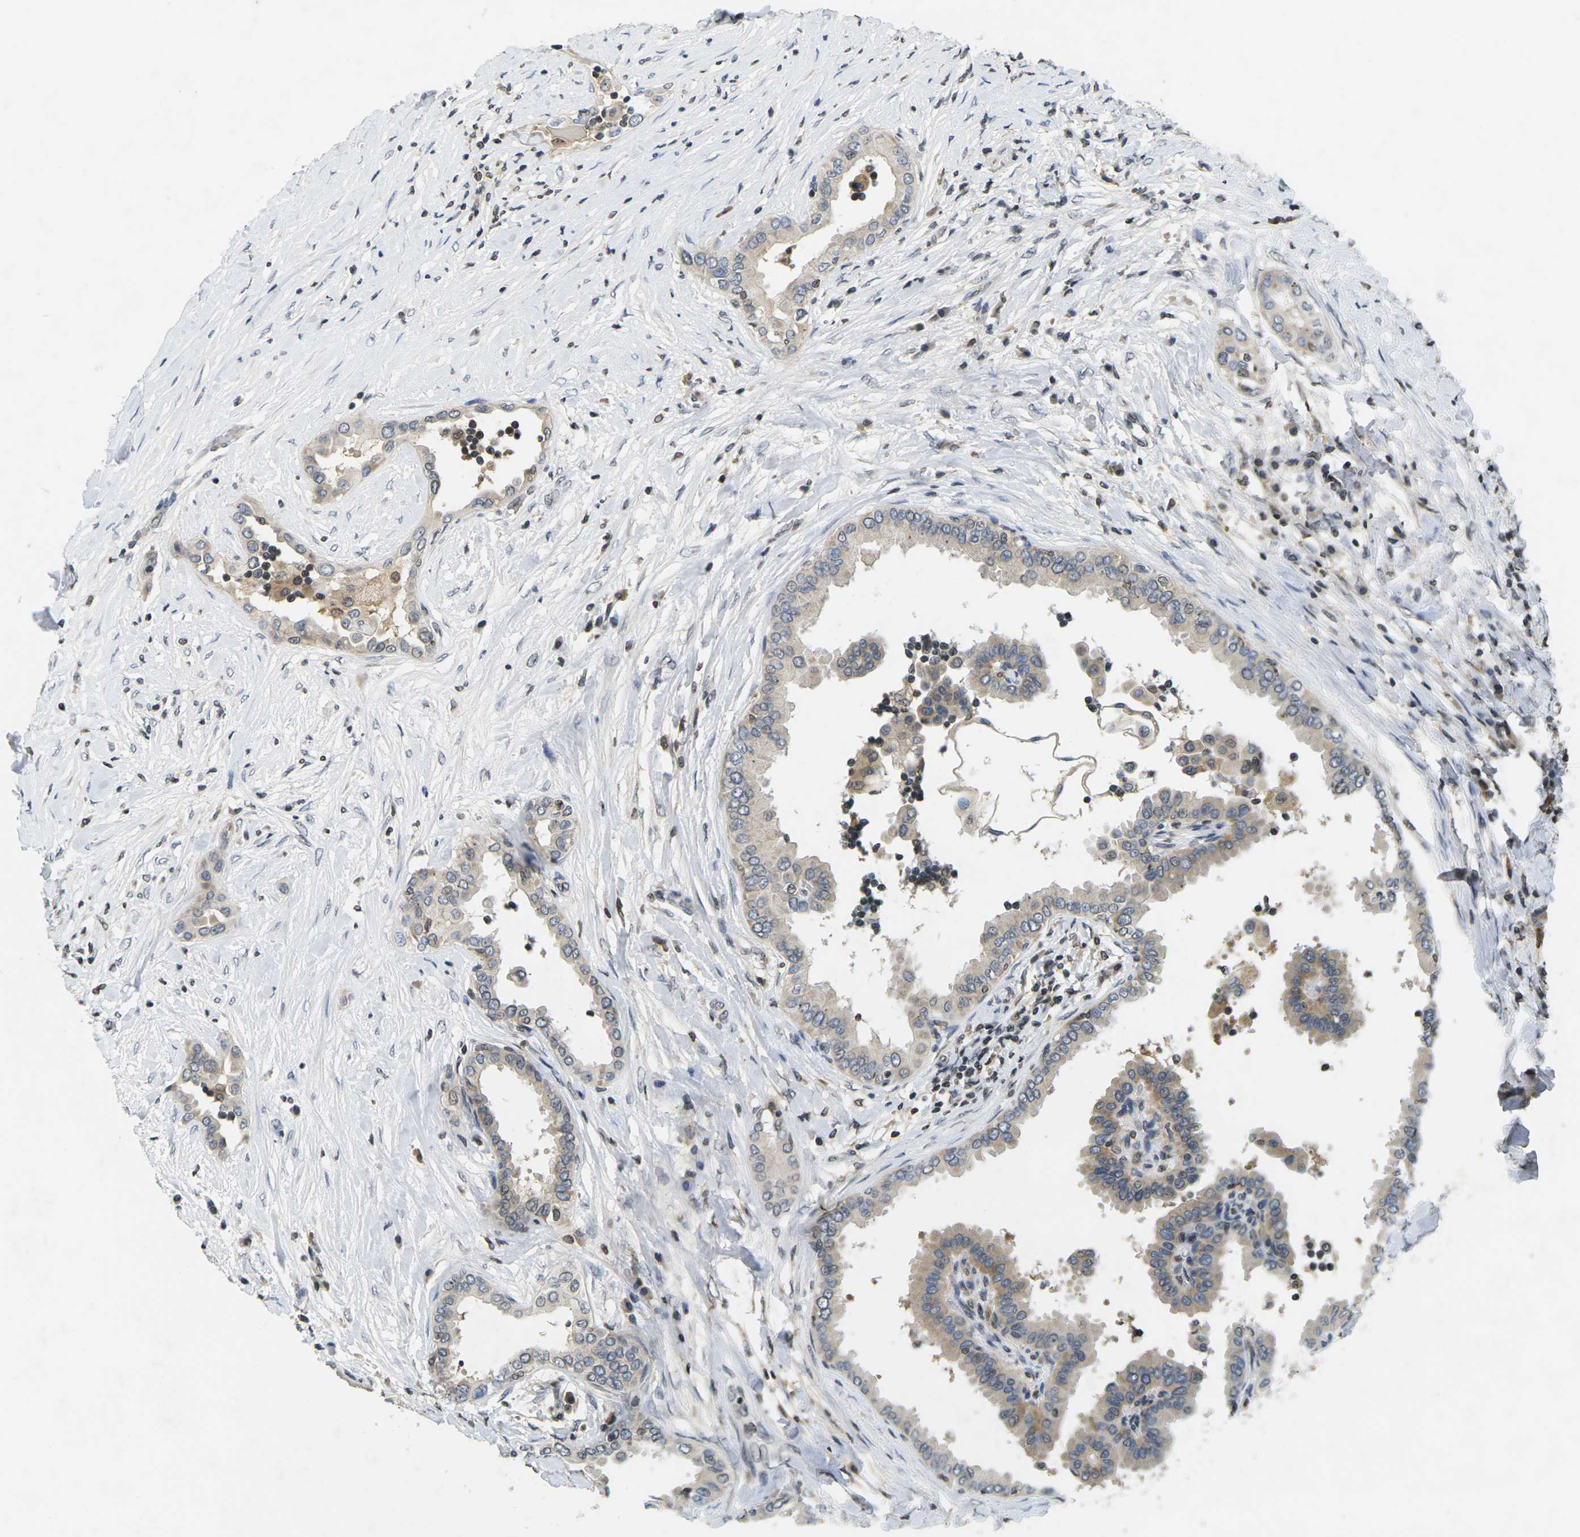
{"staining": {"intensity": "weak", "quantity": ">75%", "location": "cytoplasmic/membranous"}, "tissue": "thyroid cancer", "cell_type": "Tumor cells", "image_type": "cancer", "snomed": [{"axis": "morphology", "description": "Papillary adenocarcinoma, NOS"}, {"axis": "topography", "description": "Thyroid gland"}], "caption": "High-magnification brightfield microscopy of papillary adenocarcinoma (thyroid) stained with DAB (brown) and counterstained with hematoxylin (blue). tumor cells exhibit weak cytoplasmic/membranous positivity is present in about>75% of cells. The staining is performed using DAB (3,3'-diaminobenzidine) brown chromogen to label protein expression. The nuclei are counter-stained blue using hematoxylin.", "gene": "C1QC", "patient": {"sex": "male", "age": 33}}